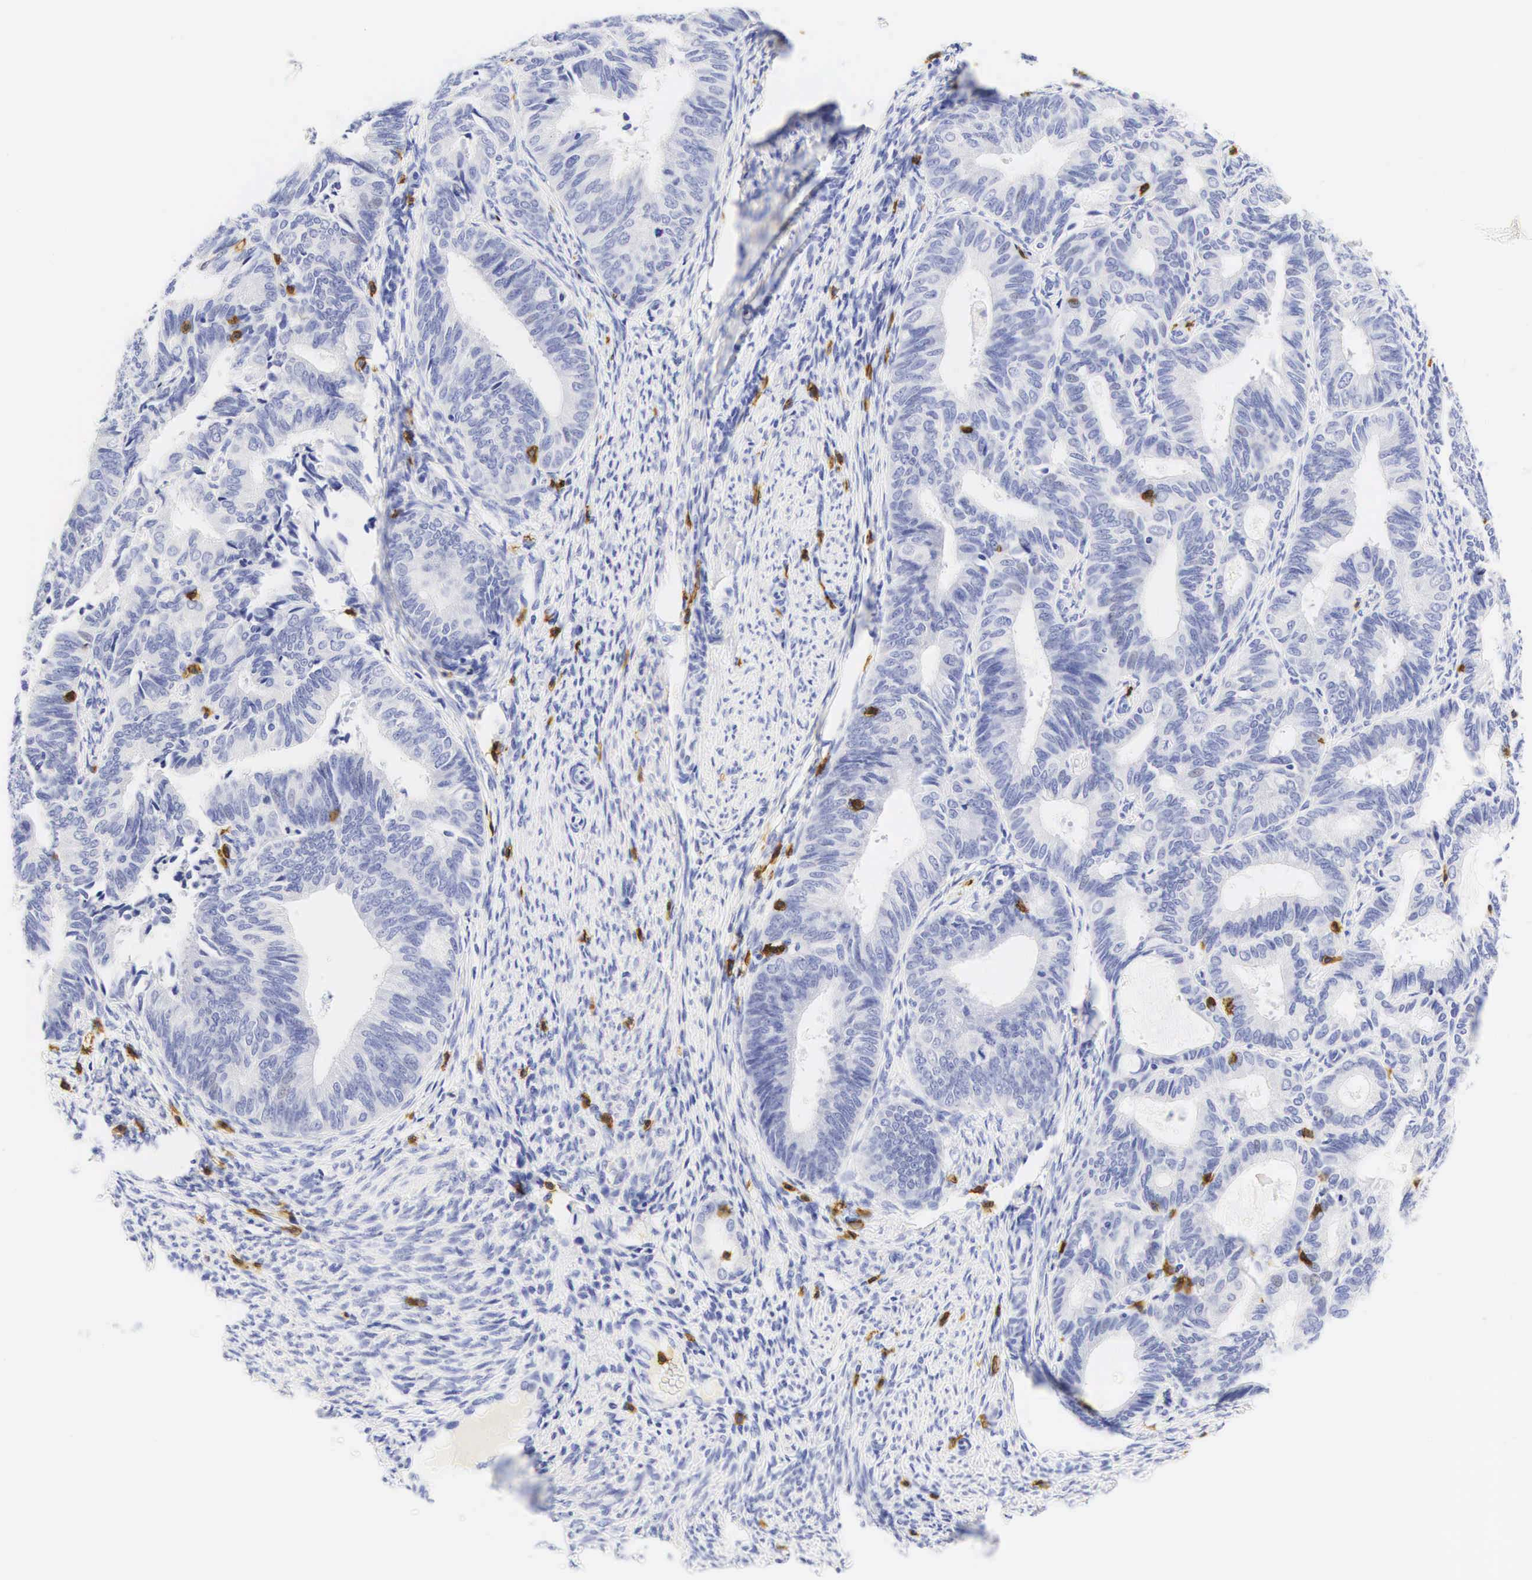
{"staining": {"intensity": "negative", "quantity": "none", "location": "none"}, "tissue": "endometrial cancer", "cell_type": "Tumor cells", "image_type": "cancer", "snomed": [{"axis": "morphology", "description": "Adenocarcinoma, NOS"}, {"axis": "topography", "description": "Endometrium"}], "caption": "Endometrial cancer (adenocarcinoma) was stained to show a protein in brown. There is no significant positivity in tumor cells.", "gene": "CD8A", "patient": {"sex": "female", "age": 63}}